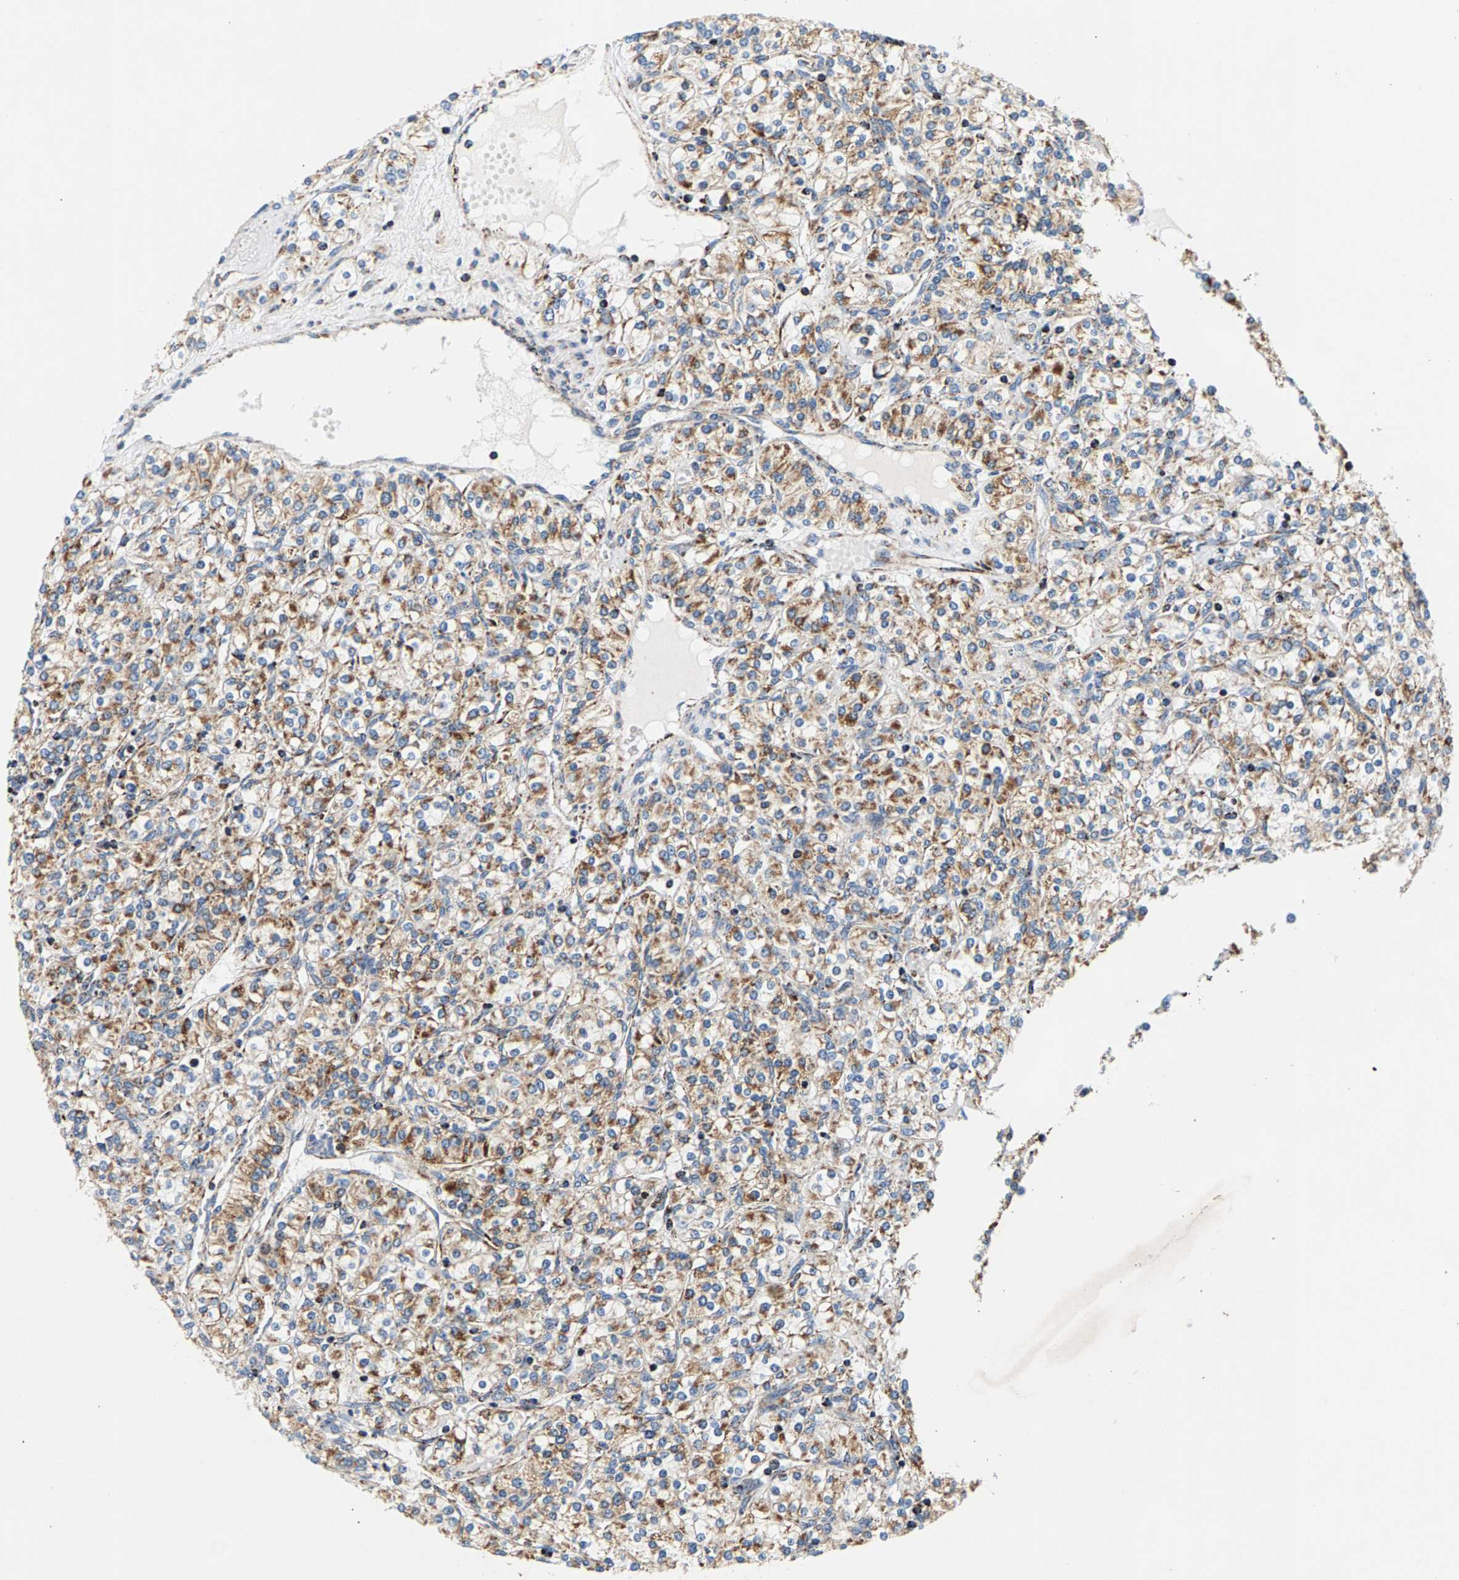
{"staining": {"intensity": "moderate", "quantity": ">75%", "location": "cytoplasmic/membranous"}, "tissue": "renal cancer", "cell_type": "Tumor cells", "image_type": "cancer", "snomed": [{"axis": "morphology", "description": "Adenocarcinoma, NOS"}, {"axis": "topography", "description": "Kidney"}], "caption": "Brown immunohistochemical staining in human adenocarcinoma (renal) reveals moderate cytoplasmic/membranous staining in approximately >75% of tumor cells.", "gene": "PDE1A", "patient": {"sex": "male", "age": 77}}